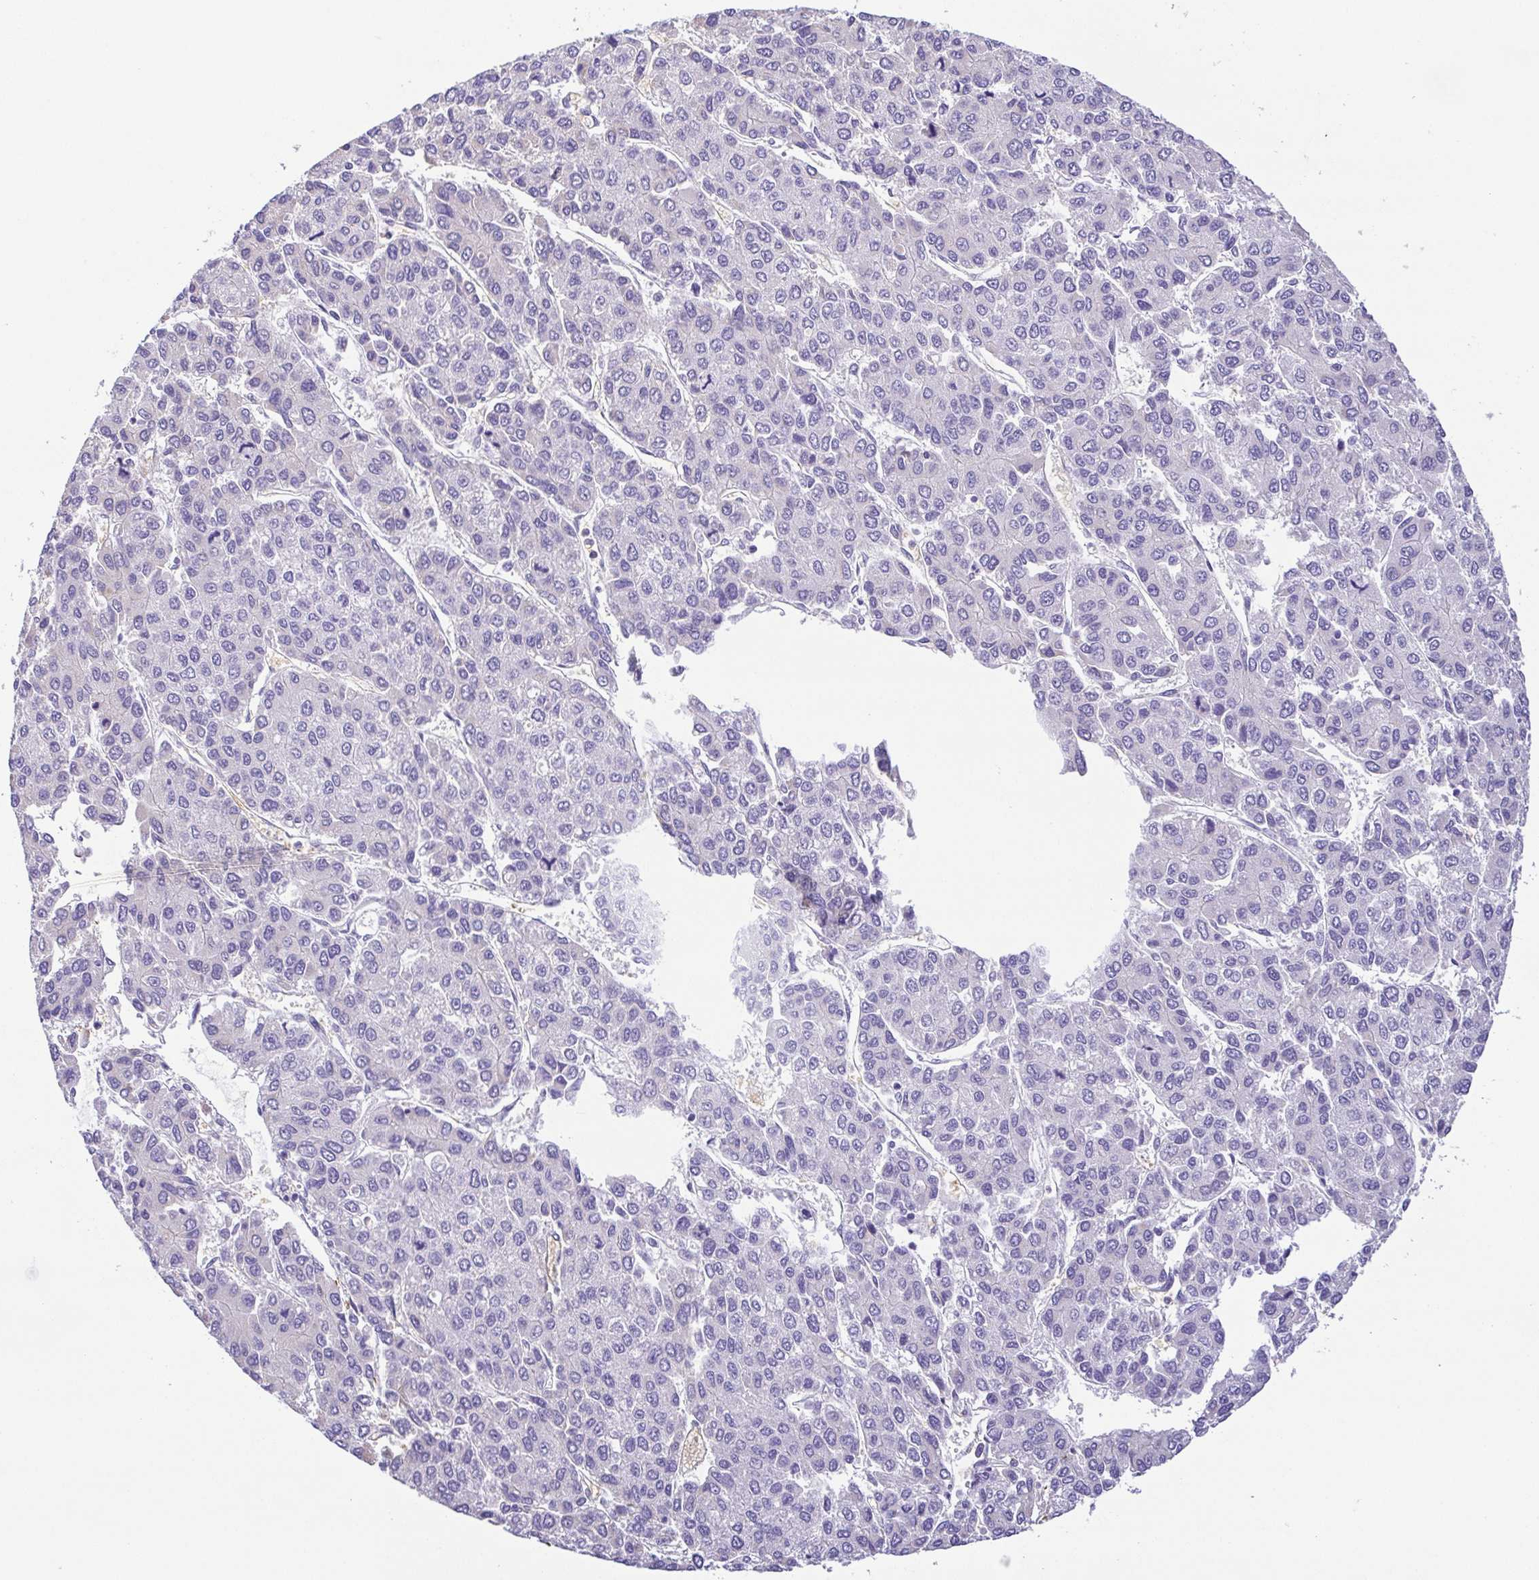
{"staining": {"intensity": "negative", "quantity": "none", "location": "none"}, "tissue": "liver cancer", "cell_type": "Tumor cells", "image_type": "cancer", "snomed": [{"axis": "morphology", "description": "Carcinoma, Hepatocellular, NOS"}, {"axis": "topography", "description": "Liver"}], "caption": "IHC photomicrograph of hepatocellular carcinoma (liver) stained for a protein (brown), which reveals no staining in tumor cells. (Stains: DAB (3,3'-diaminobenzidine) immunohistochemistry with hematoxylin counter stain, Microscopy: brightfield microscopy at high magnification).", "gene": "EPB42", "patient": {"sex": "female", "age": 66}}